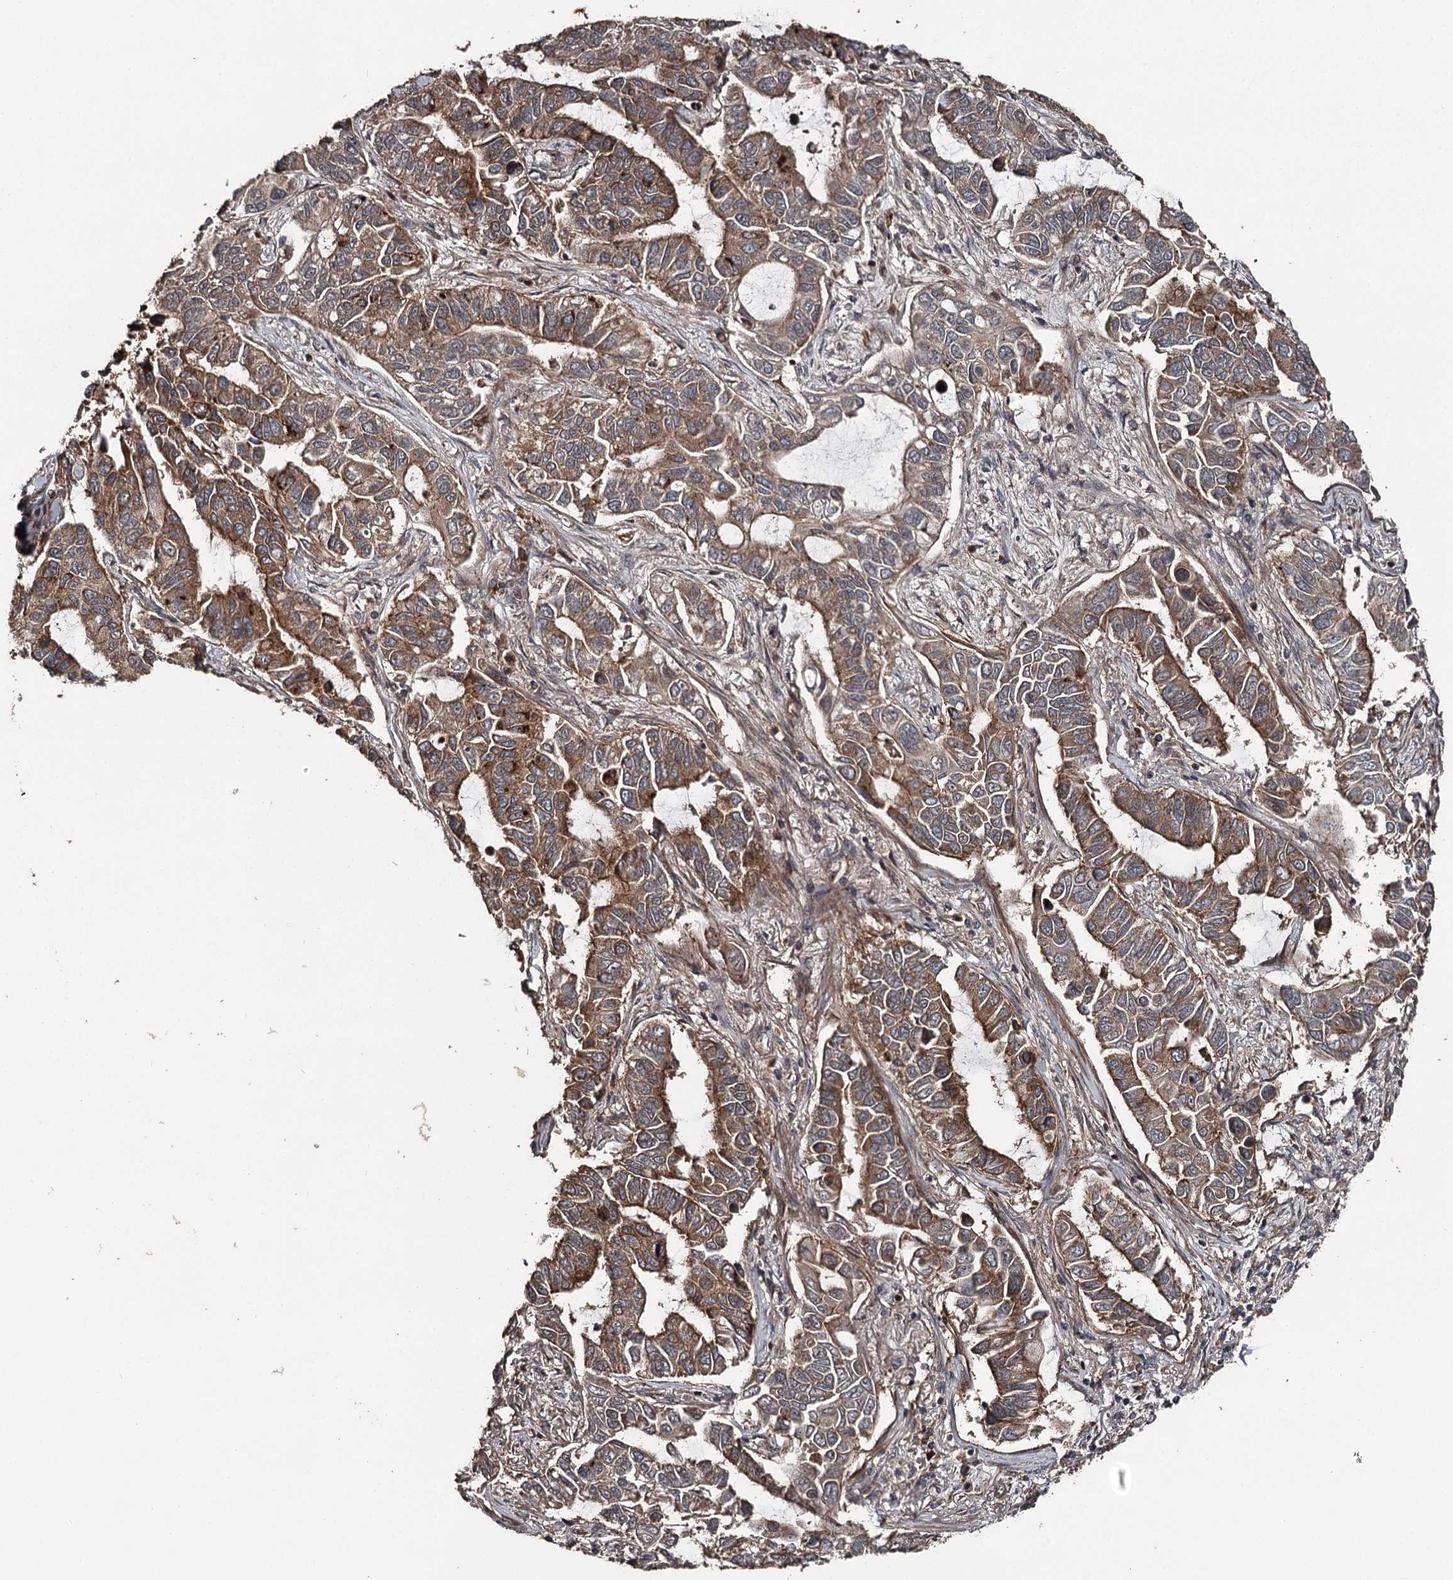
{"staining": {"intensity": "moderate", "quantity": ">75%", "location": "cytoplasmic/membranous"}, "tissue": "lung cancer", "cell_type": "Tumor cells", "image_type": "cancer", "snomed": [{"axis": "morphology", "description": "Adenocarcinoma, NOS"}, {"axis": "topography", "description": "Lung"}], "caption": "Adenocarcinoma (lung) stained with a brown dye exhibits moderate cytoplasmic/membranous positive positivity in approximately >75% of tumor cells.", "gene": "RAB21", "patient": {"sex": "male", "age": 64}}